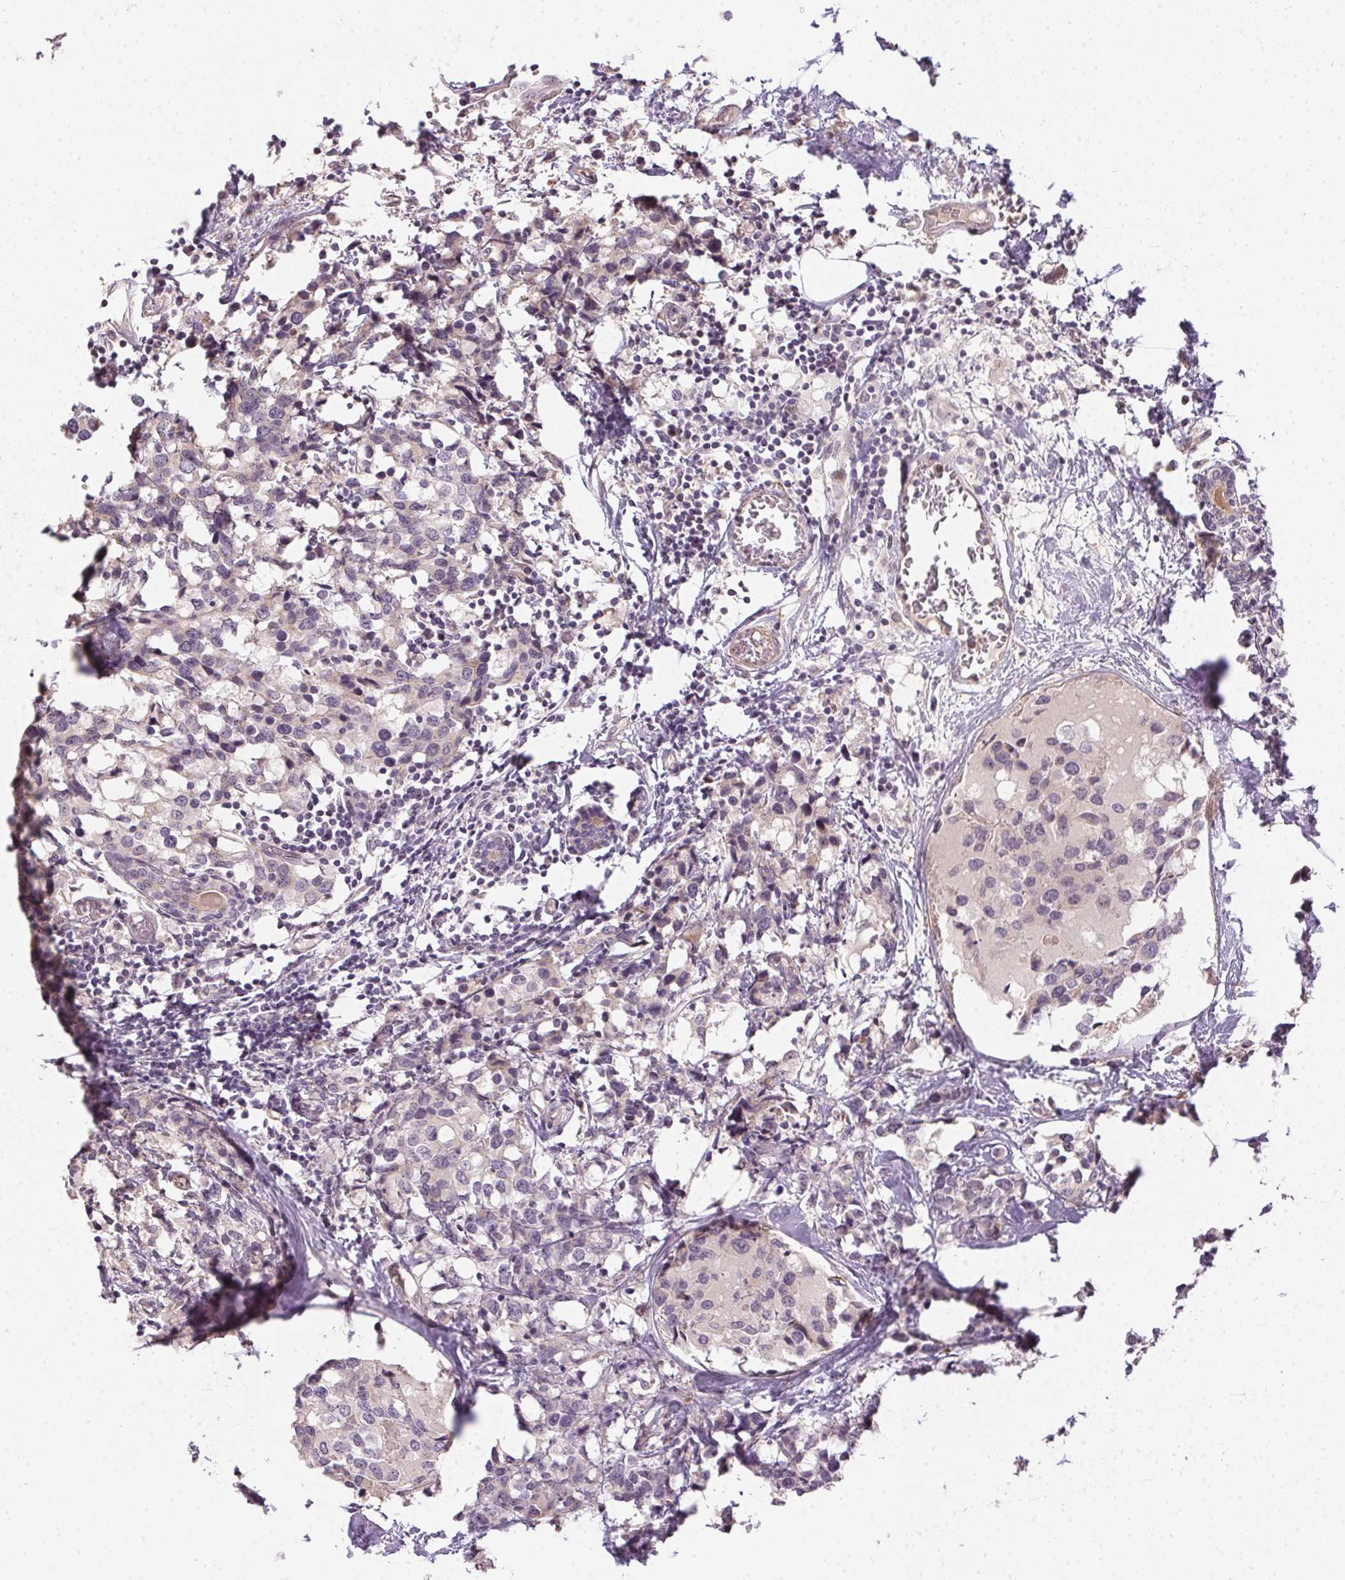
{"staining": {"intensity": "negative", "quantity": "none", "location": "none"}, "tissue": "breast cancer", "cell_type": "Tumor cells", "image_type": "cancer", "snomed": [{"axis": "morphology", "description": "Lobular carcinoma"}, {"axis": "topography", "description": "Breast"}], "caption": "Immunohistochemical staining of lobular carcinoma (breast) demonstrates no significant staining in tumor cells. (DAB (3,3'-diaminobenzidine) immunohistochemistry (IHC) visualized using brightfield microscopy, high magnification).", "gene": "CFAP92", "patient": {"sex": "female", "age": 59}}